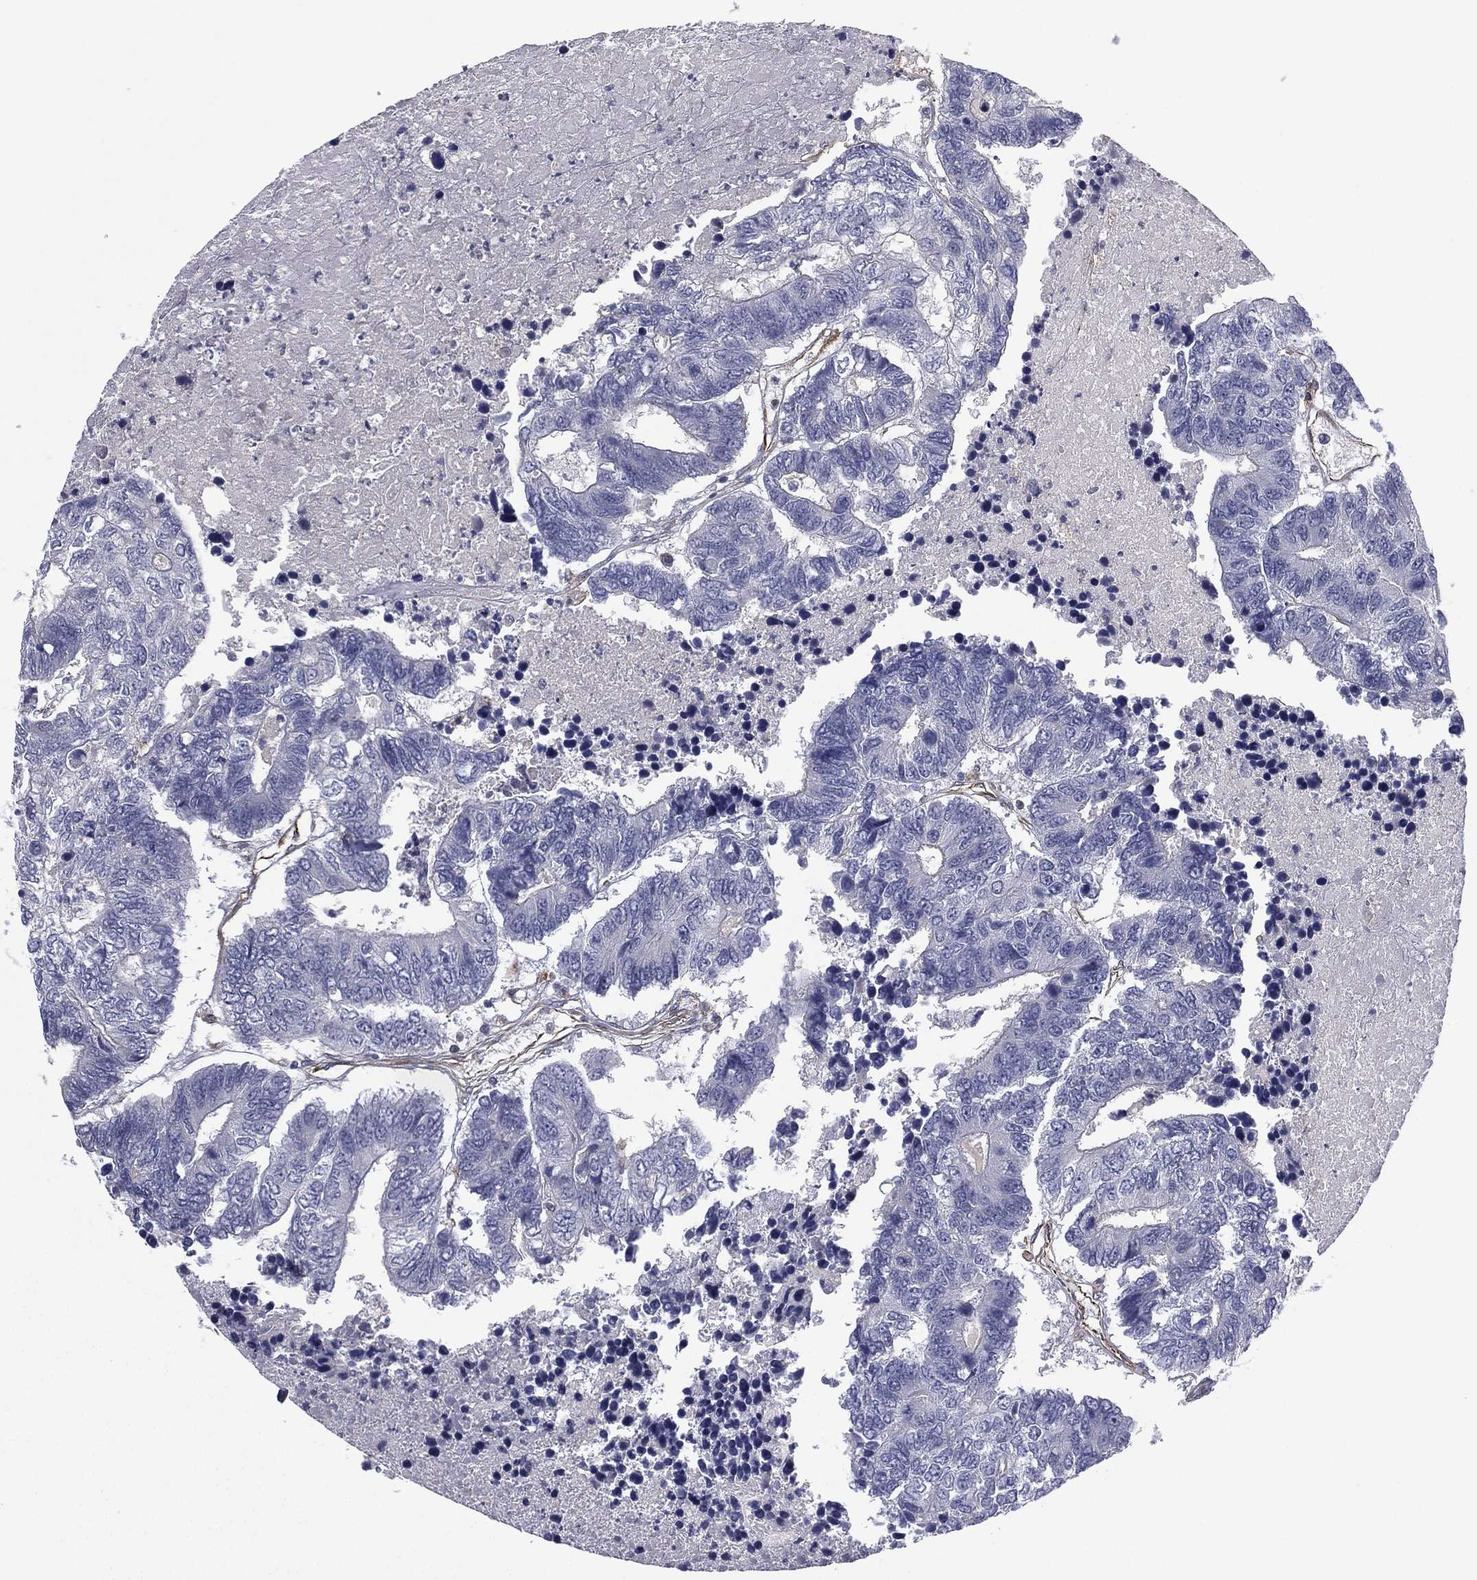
{"staining": {"intensity": "negative", "quantity": "none", "location": "none"}, "tissue": "colorectal cancer", "cell_type": "Tumor cells", "image_type": "cancer", "snomed": [{"axis": "morphology", "description": "Adenocarcinoma, NOS"}, {"axis": "topography", "description": "Colon"}], "caption": "High power microscopy histopathology image of an immunohistochemistry histopathology image of adenocarcinoma (colorectal), revealing no significant expression in tumor cells. (DAB (3,3'-diaminobenzidine) immunohistochemistry, high magnification).", "gene": "SCUBE1", "patient": {"sex": "female", "age": 48}}